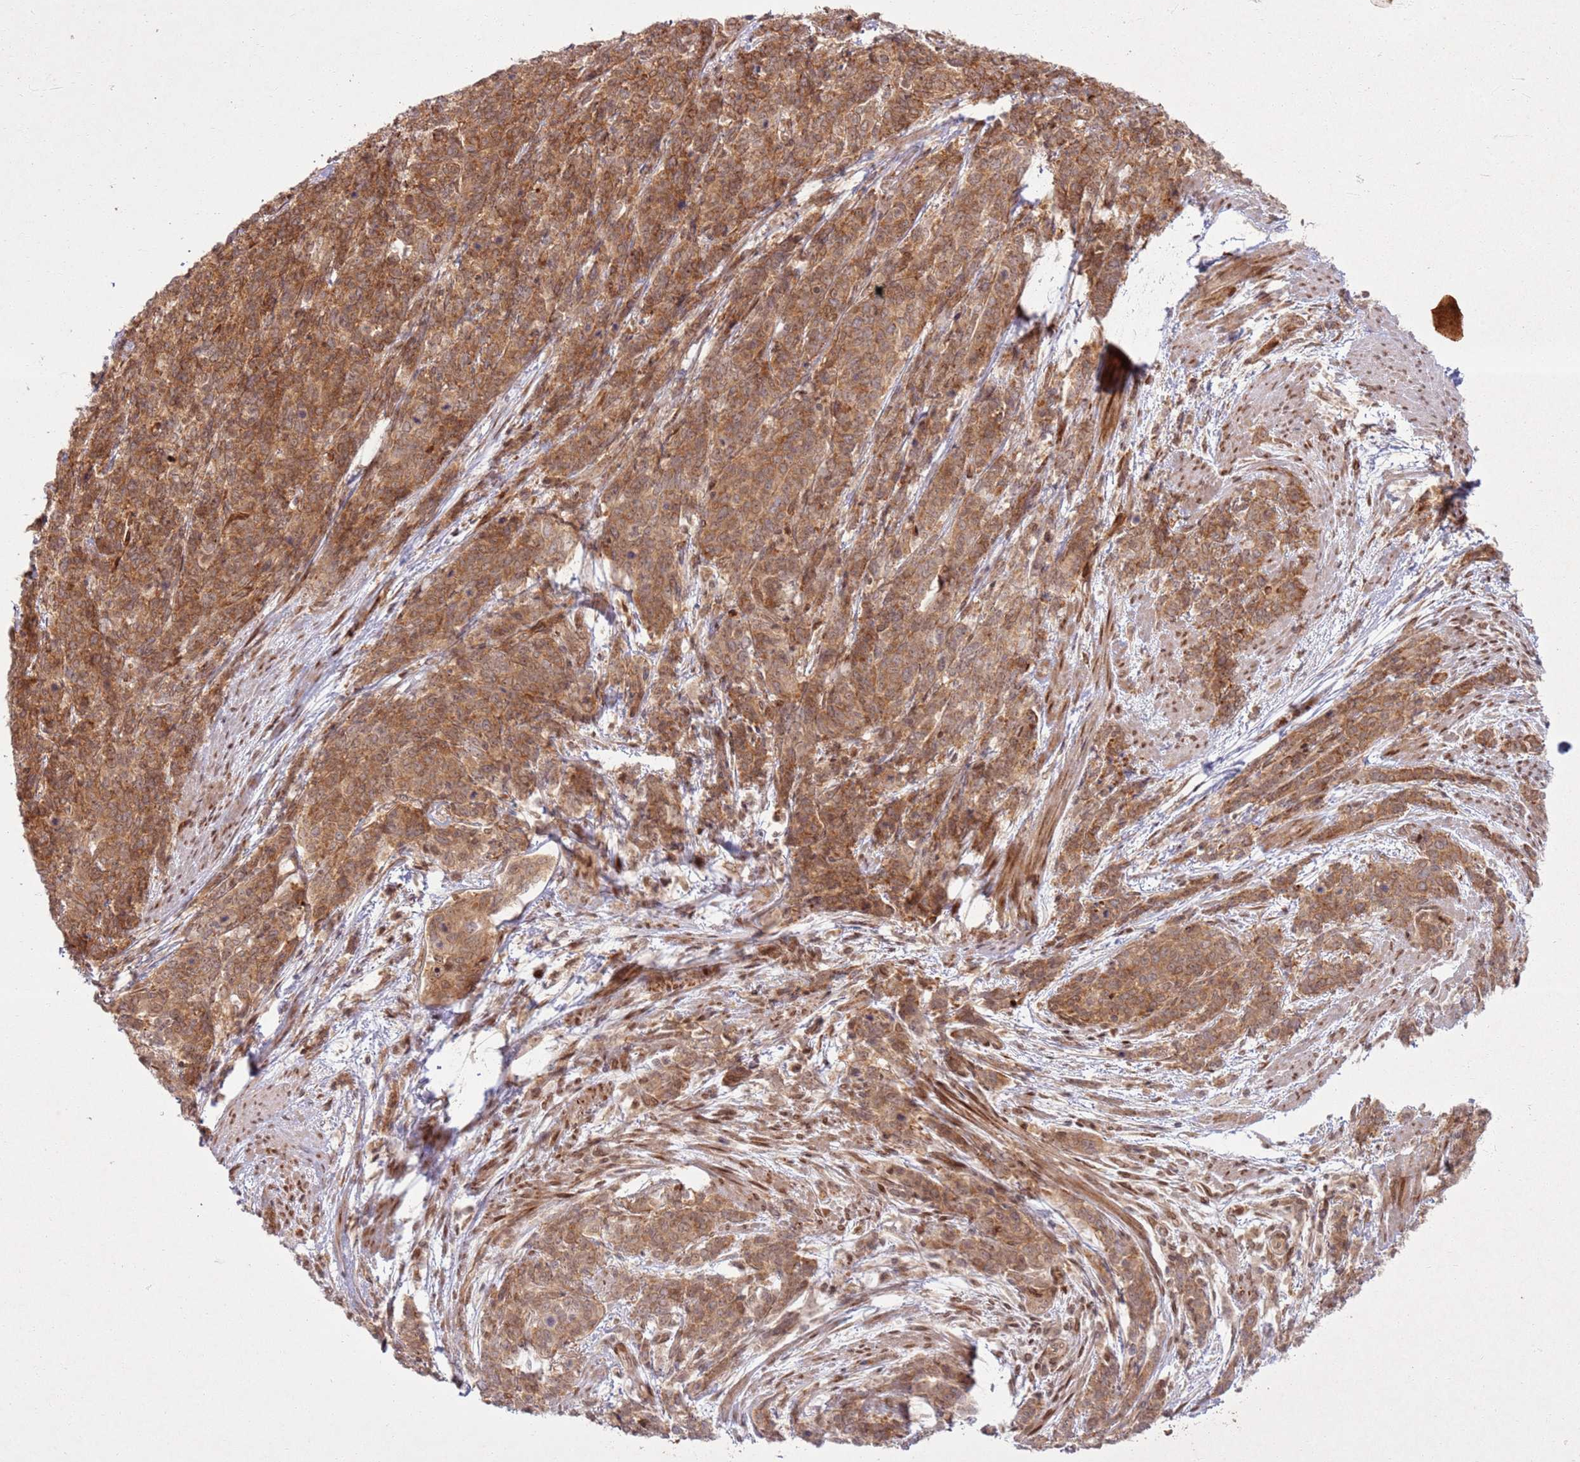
{"staining": {"intensity": "moderate", "quantity": ">75%", "location": "cytoplasmic/membranous,nuclear"}, "tissue": "cervical cancer", "cell_type": "Tumor cells", "image_type": "cancer", "snomed": [{"axis": "morphology", "description": "Squamous cell carcinoma, NOS"}, {"axis": "topography", "description": "Cervix"}], "caption": "Protein staining of cervical cancer (squamous cell carcinoma) tissue demonstrates moderate cytoplasmic/membranous and nuclear expression in about >75% of tumor cells.", "gene": "KLHL36", "patient": {"sex": "female", "age": 60}}